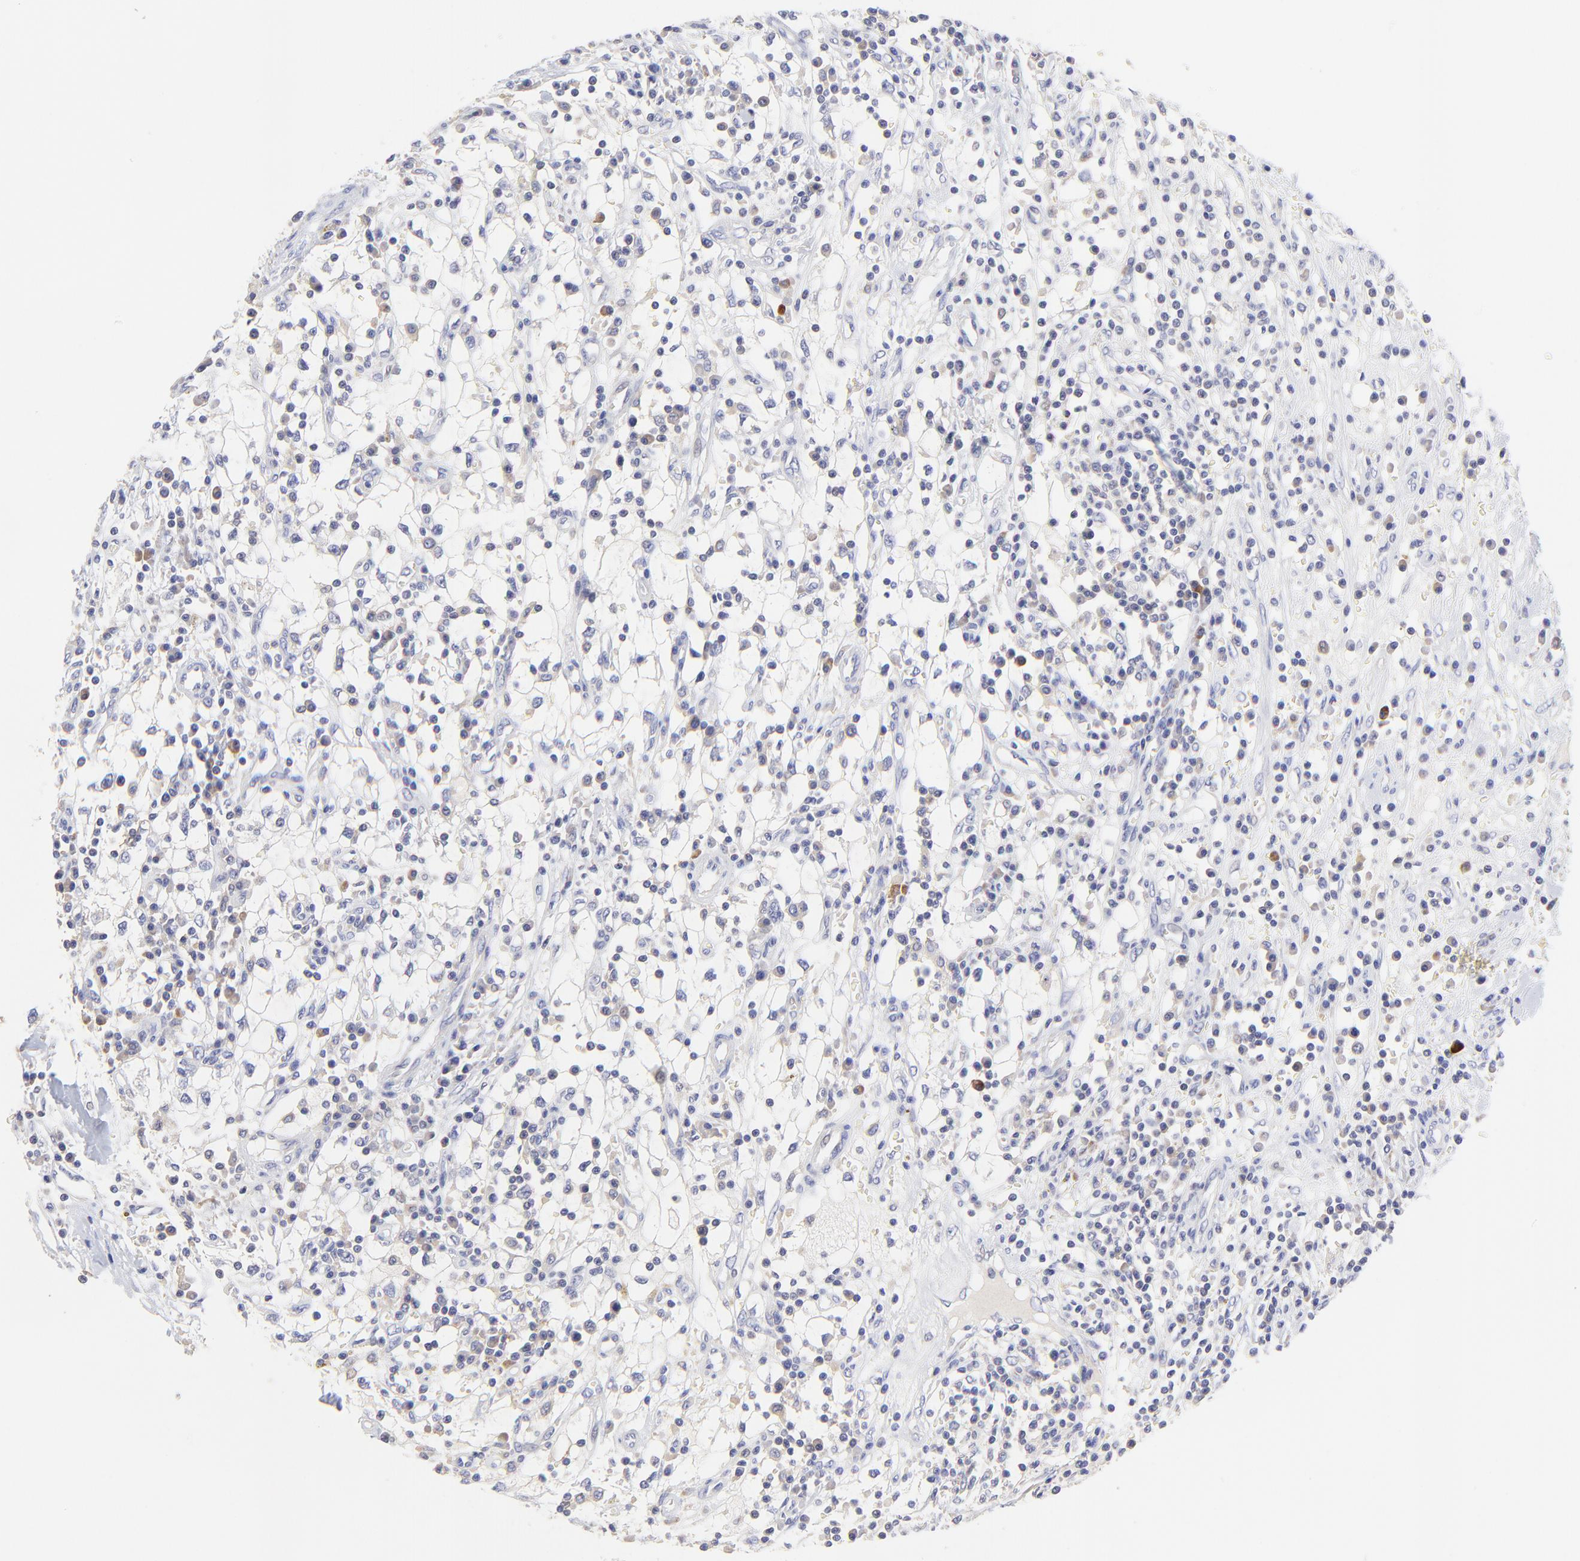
{"staining": {"intensity": "negative", "quantity": "none", "location": "none"}, "tissue": "renal cancer", "cell_type": "Tumor cells", "image_type": "cancer", "snomed": [{"axis": "morphology", "description": "Adenocarcinoma, NOS"}, {"axis": "topography", "description": "Kidney"}], "caption": "Tumor cells are negative for brown protein staining in adenocarcinoma (renal).", "gene": "LHFPL1", "patient": {"sex": "male", "age": 82}}